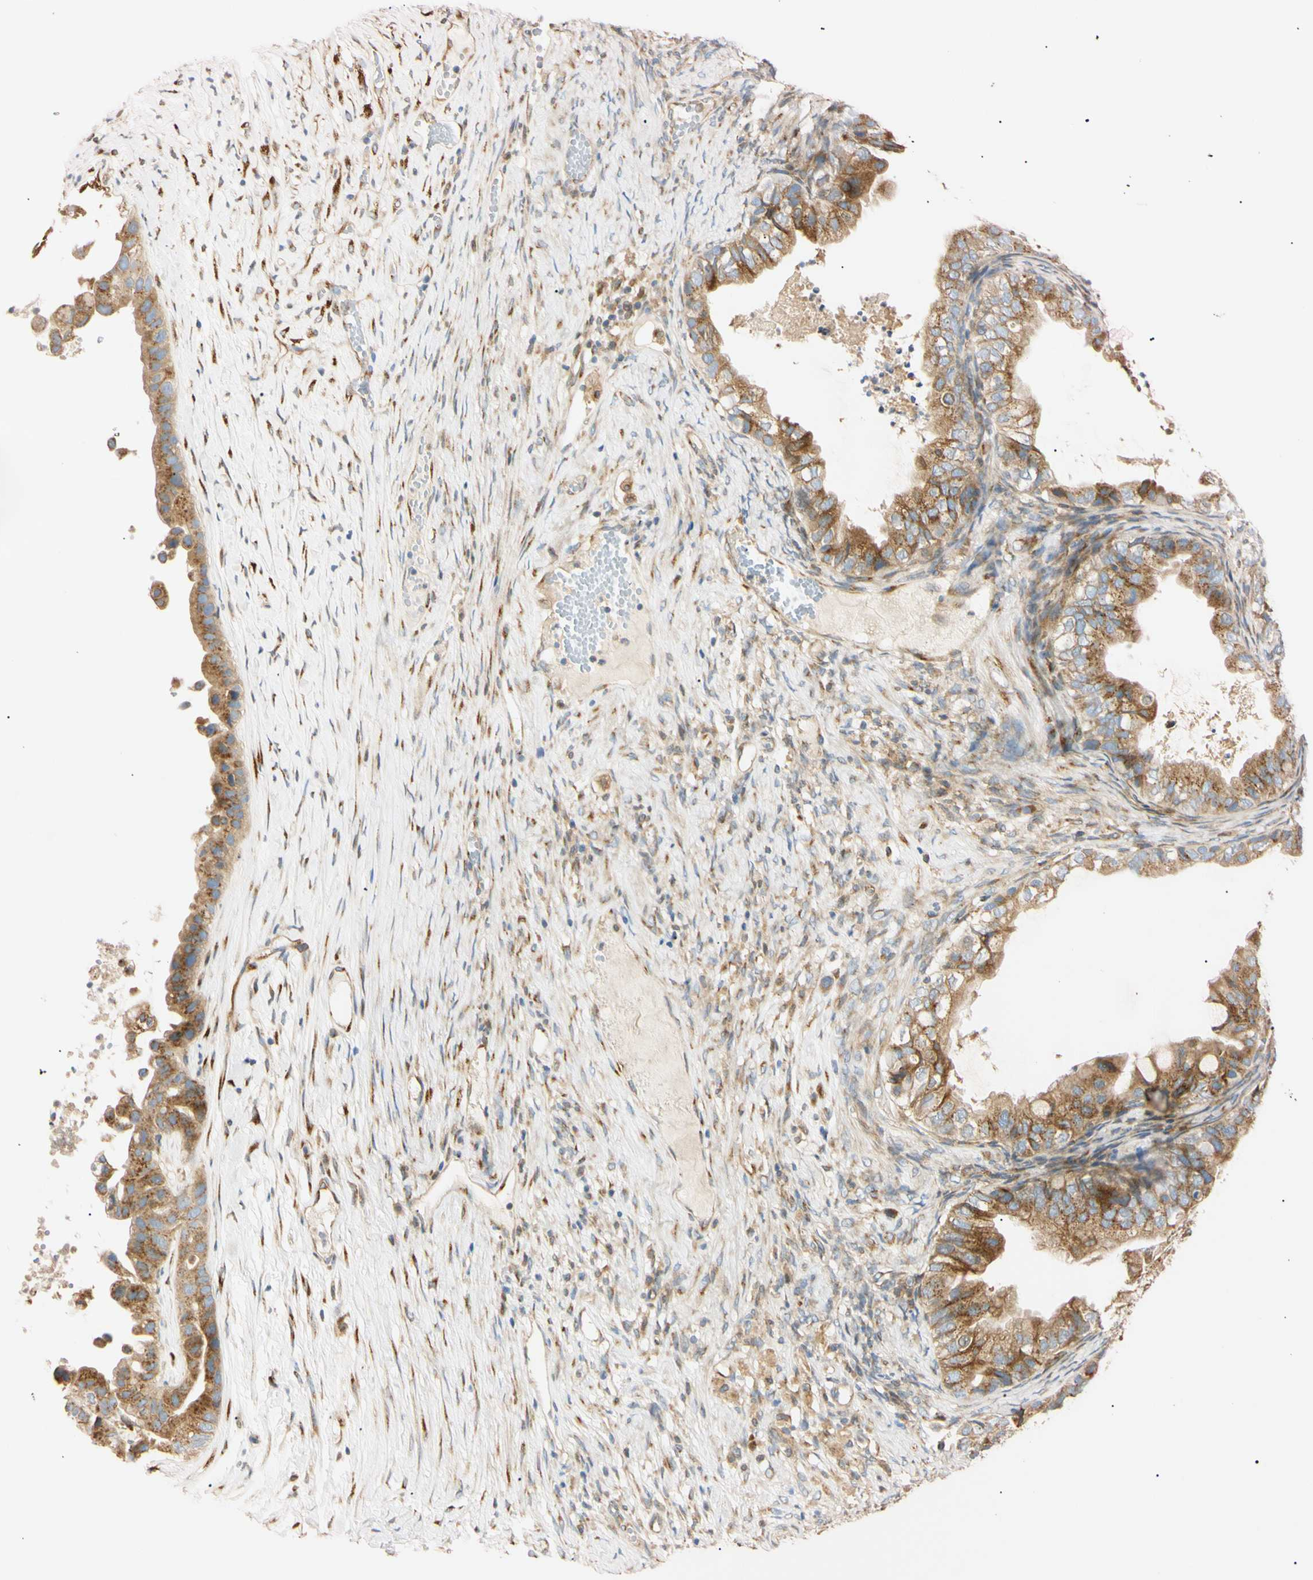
{"staining": {"intensity": "moderate", "quantity": ">75%", "location": "cytoplasmic/membranous"}, "tissue": "ovarian cancer", "cell_type": "Tumor cells", "image_type": "cancer", "snomed": [{"axis": "morphology", "description": "Cystadenocarcinoma, mucinous, NOS"}, {"axis": "topography", "description": "Ovary"}], "caption": "Ovarian cancer was stained to show a protein in brown. There is medium levels of moderate cytoplasmic/membranous positivity in about >75% of tumor cells.", "gene": "IER3IP1", "patient": {"sex": "female", "age": 80}}